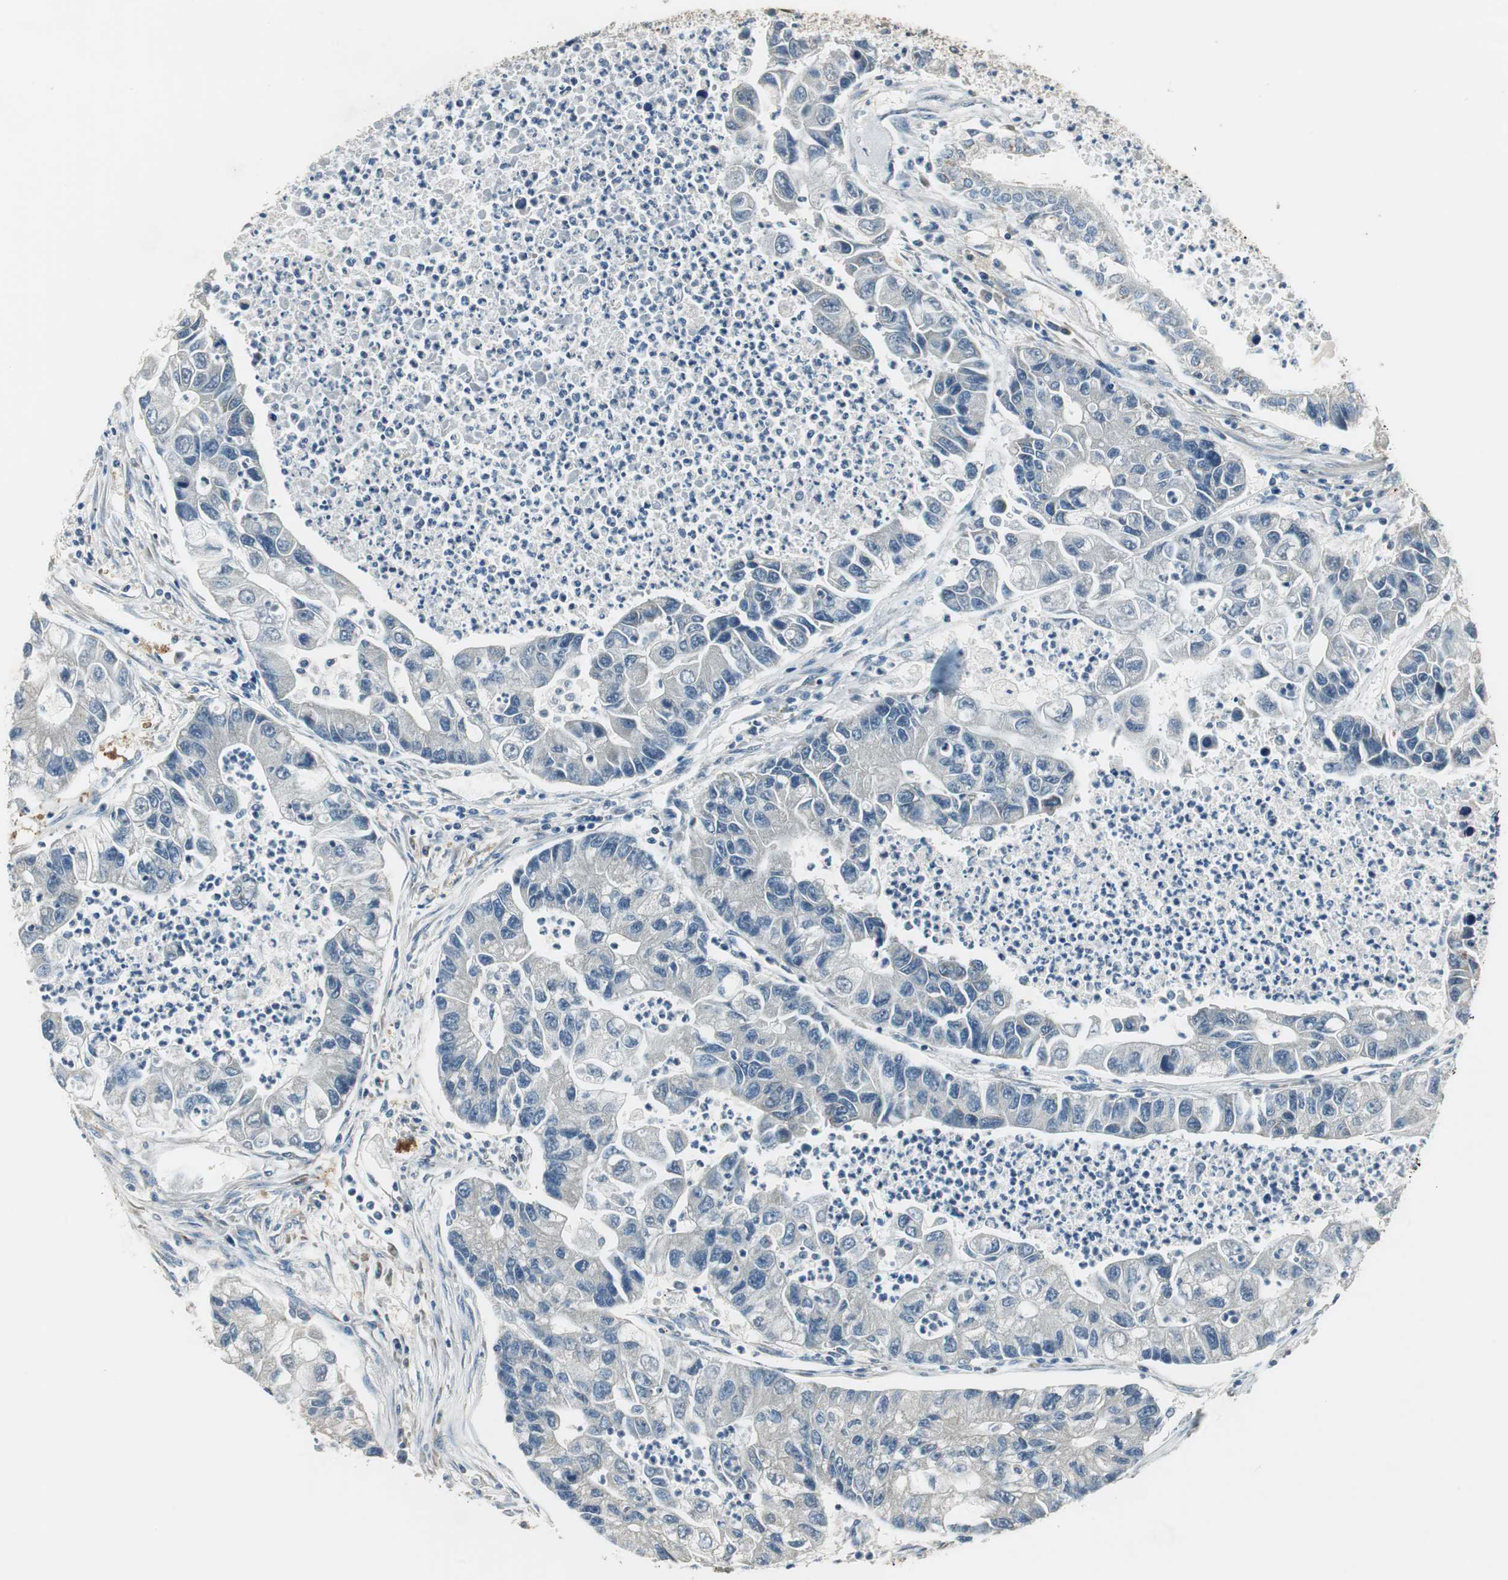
{"staining": {"intensity": "negative", "quantity": "none", "location": "none"}, "tissue": "lung cancer", "cell_type": "Tumor cells", "image_type": "cancer", "snomed": [{"axis": "morphology", "description": "Adenocarcinoma, NOS"}, {"axis": "topography", "description": "Lung"}], "caption": "Adenocarcinoma (lung) was stained to show a protein in brown. There is no significant staining in tumor cells.", "gene": "MSTO1", "patient": {"sex": "female", "age": 51}}